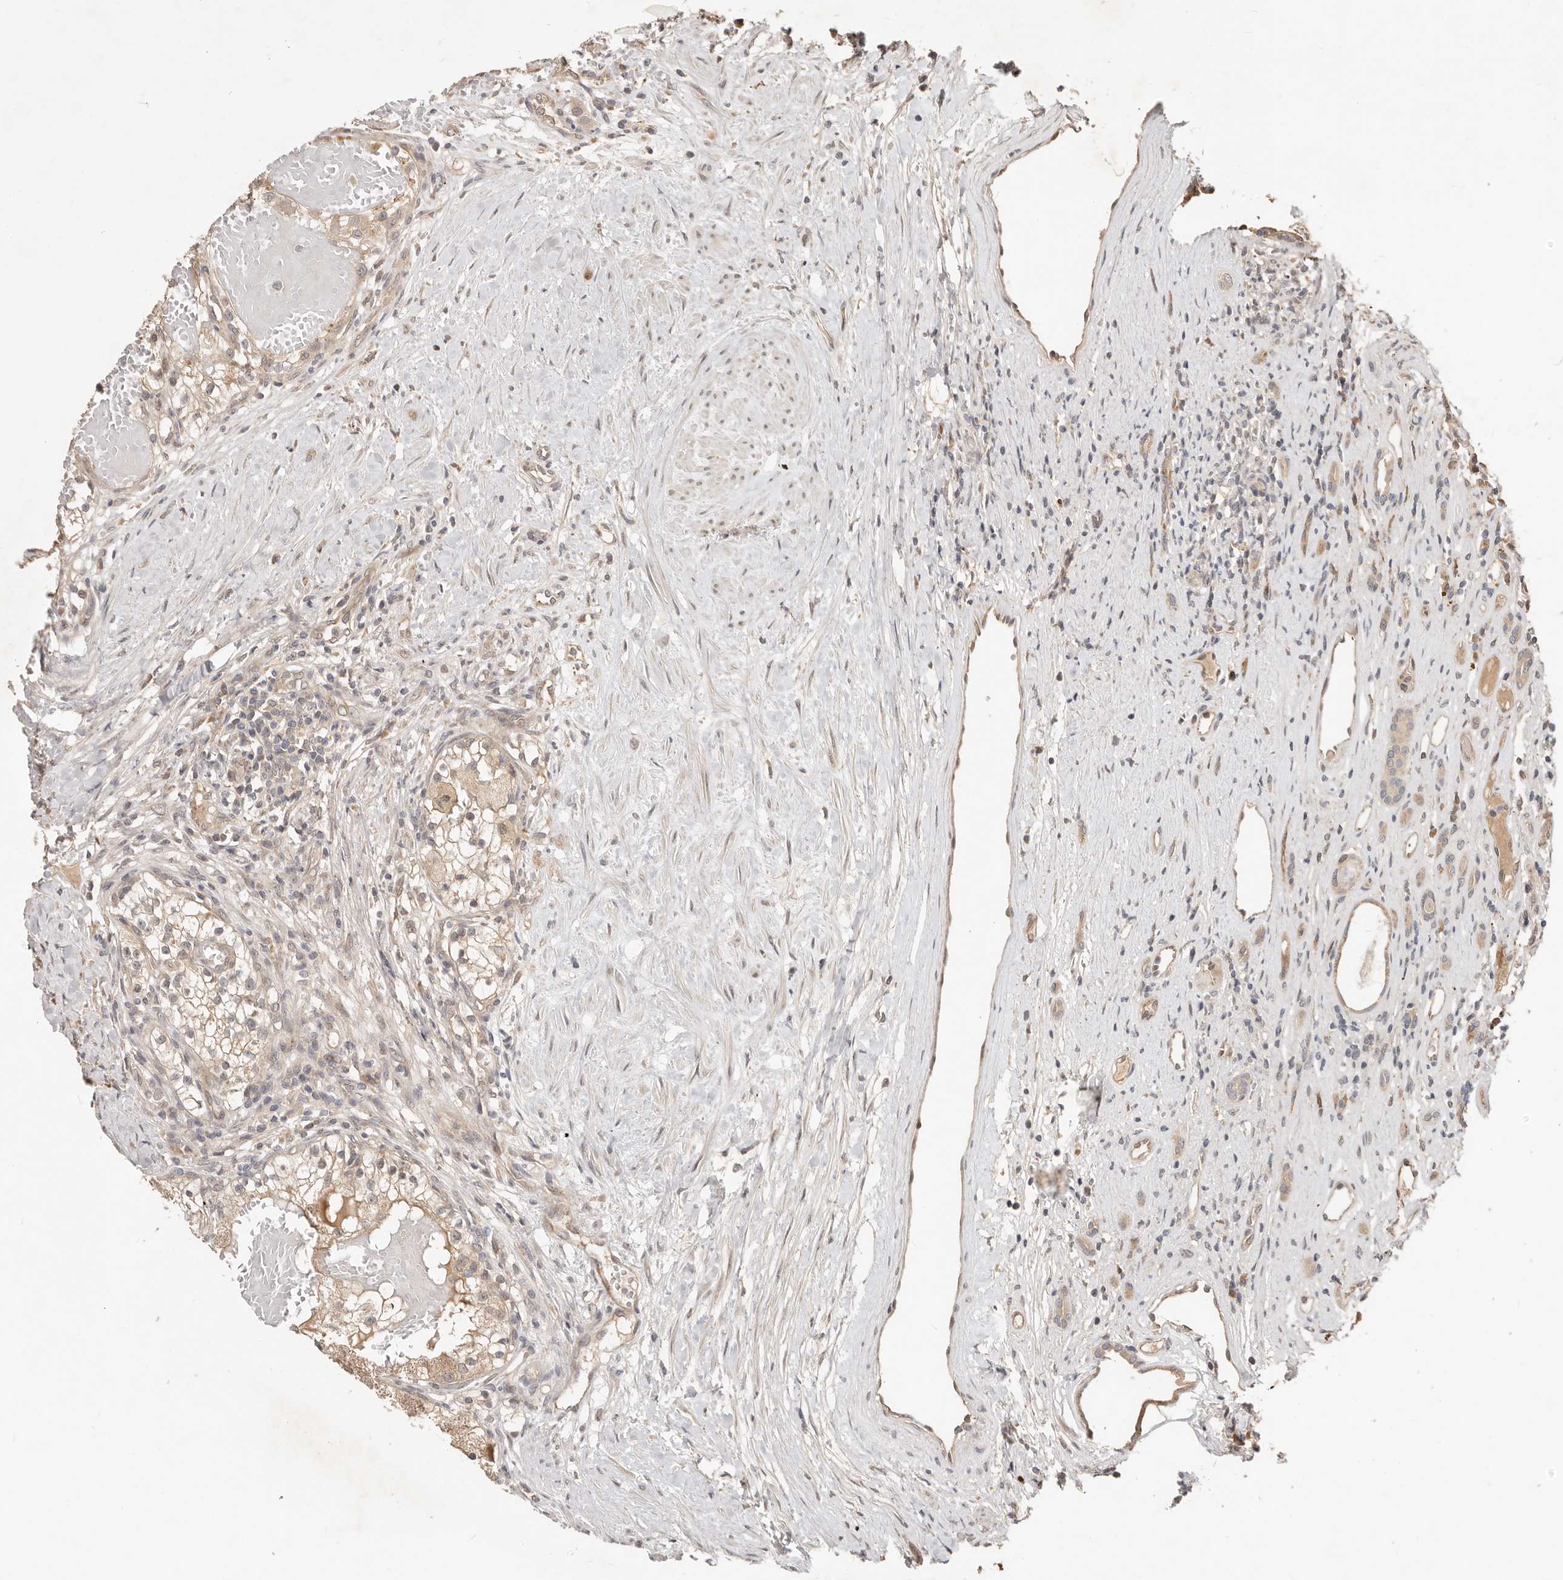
{"staining": {"intensity": "weak", "quantity": ">75%", "location": "cytoplasmic/membranous"}, "tissue": "renal cancer", "cell_type": "Tumor cells", "image_type": "cancer", "snomed": [{"axis": "morphology", "description": "Normal tissue, NOS"}, {"axis": "morphology", "description": "Adenocarcinoma, NOS"}, {"axis": "topography", "description": "Kidney"}], "caption": "Human renal cancer stained with a brown dye exhibits weak cytoplasmic/membranous positive positivity in about >75% of tumor cells.", "gene": "MTFR2", "patient": {"sex": "male", "age": 68}}